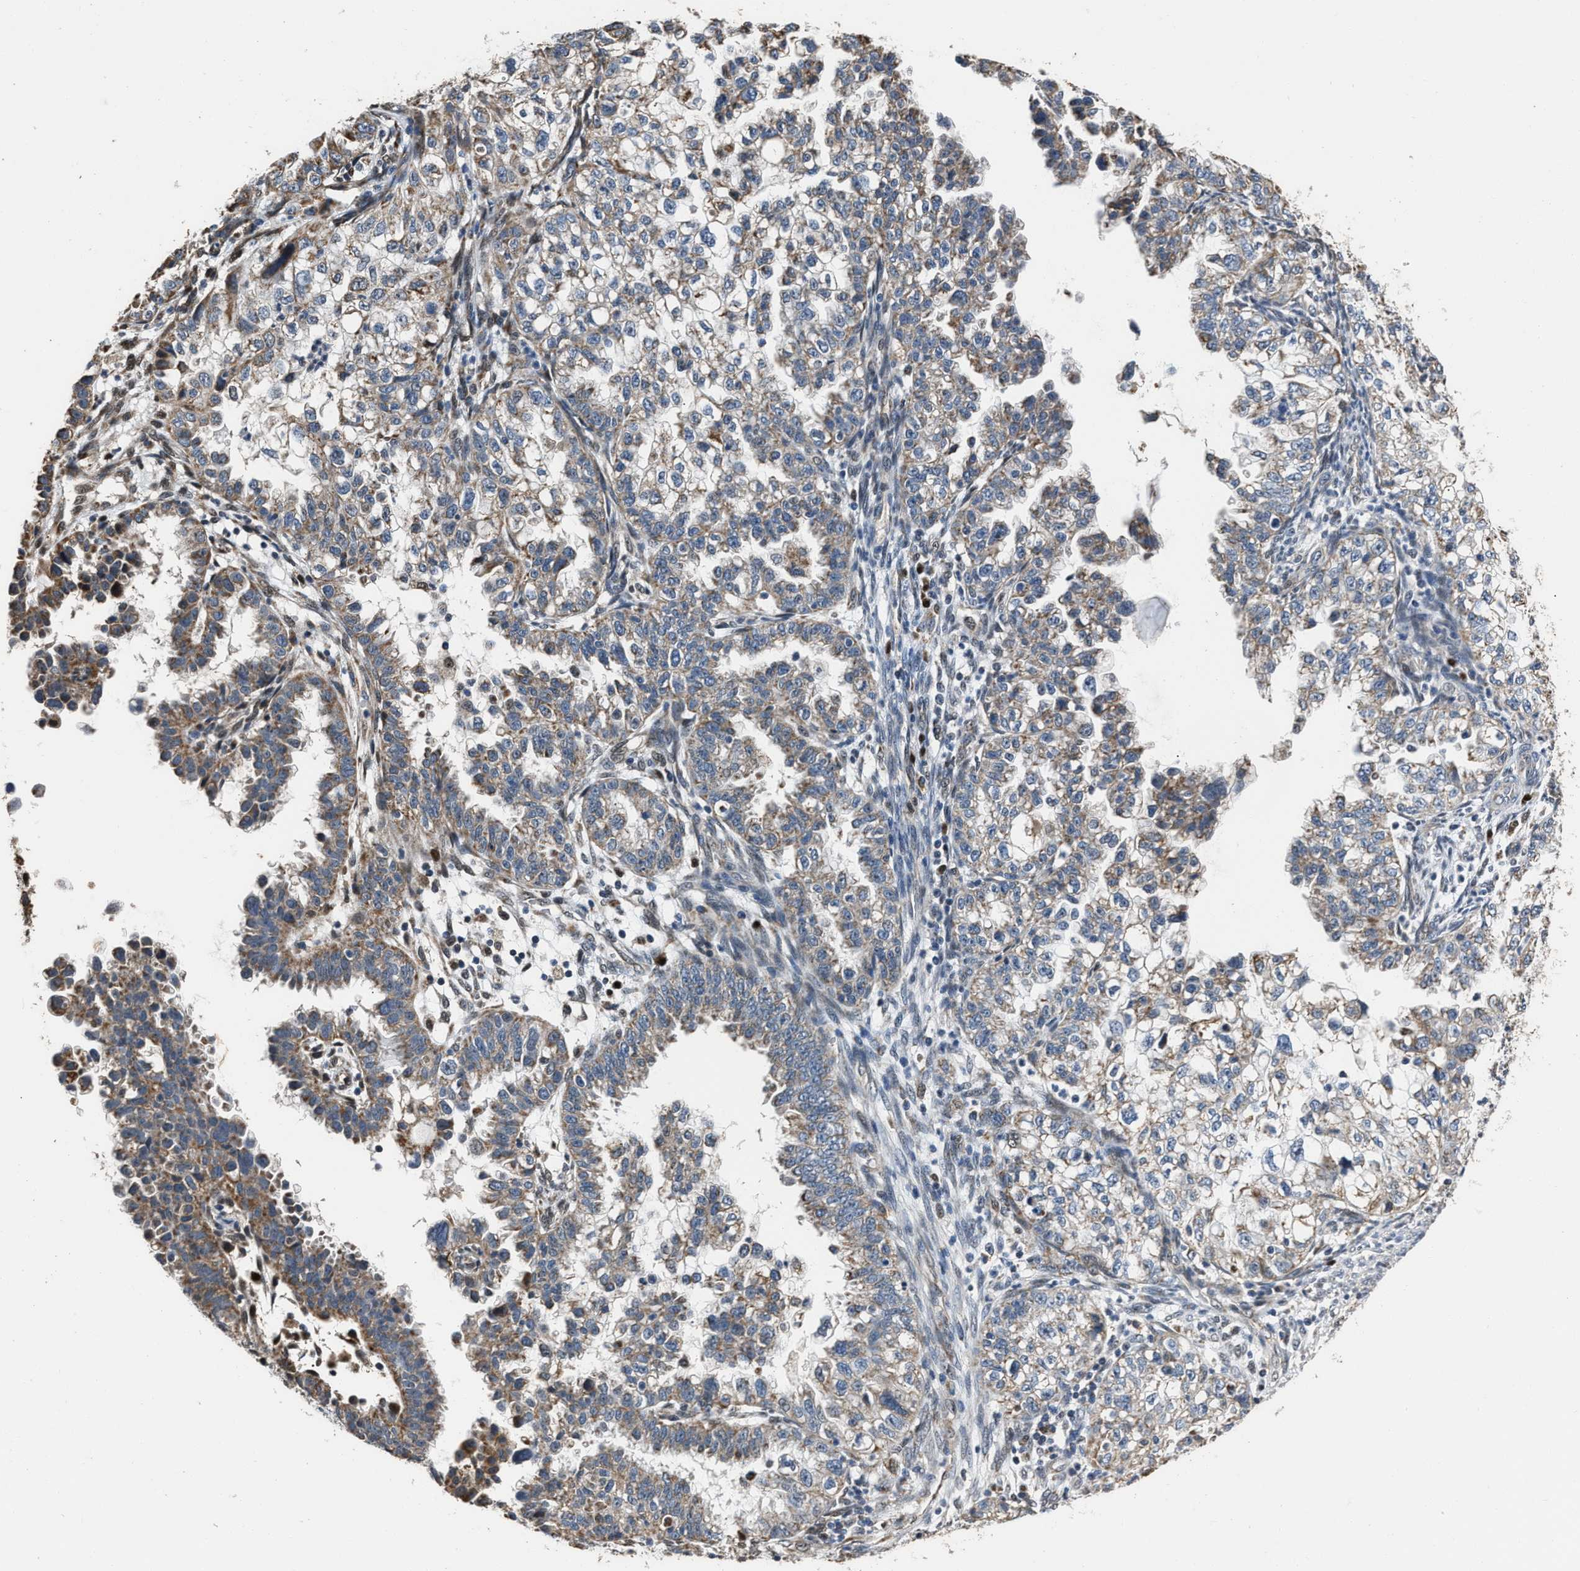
{"staining": {"intensity": "moderate", "quantity": ">75%", "location": "cytoplasmic/membranous"}, "tissue": "endometrial cancer", "cell_type": "Tumor cells", "image_type": "cancer", "snomed": [{"axis": "morphology", "description": "Adenocarcinoma, NOS"}, {"axis": "topography", "description": "Endometrium"}], "caption": "Immunohistochemical staining of human endometrial cancer (adenocarcinoma) exhibits medium levels of moderate cytoplasmic/membranous protein staining in approximately >75% of tumor cells.", "gene": "NSUN5", "patient": {"sex": "female", "age": 85}}